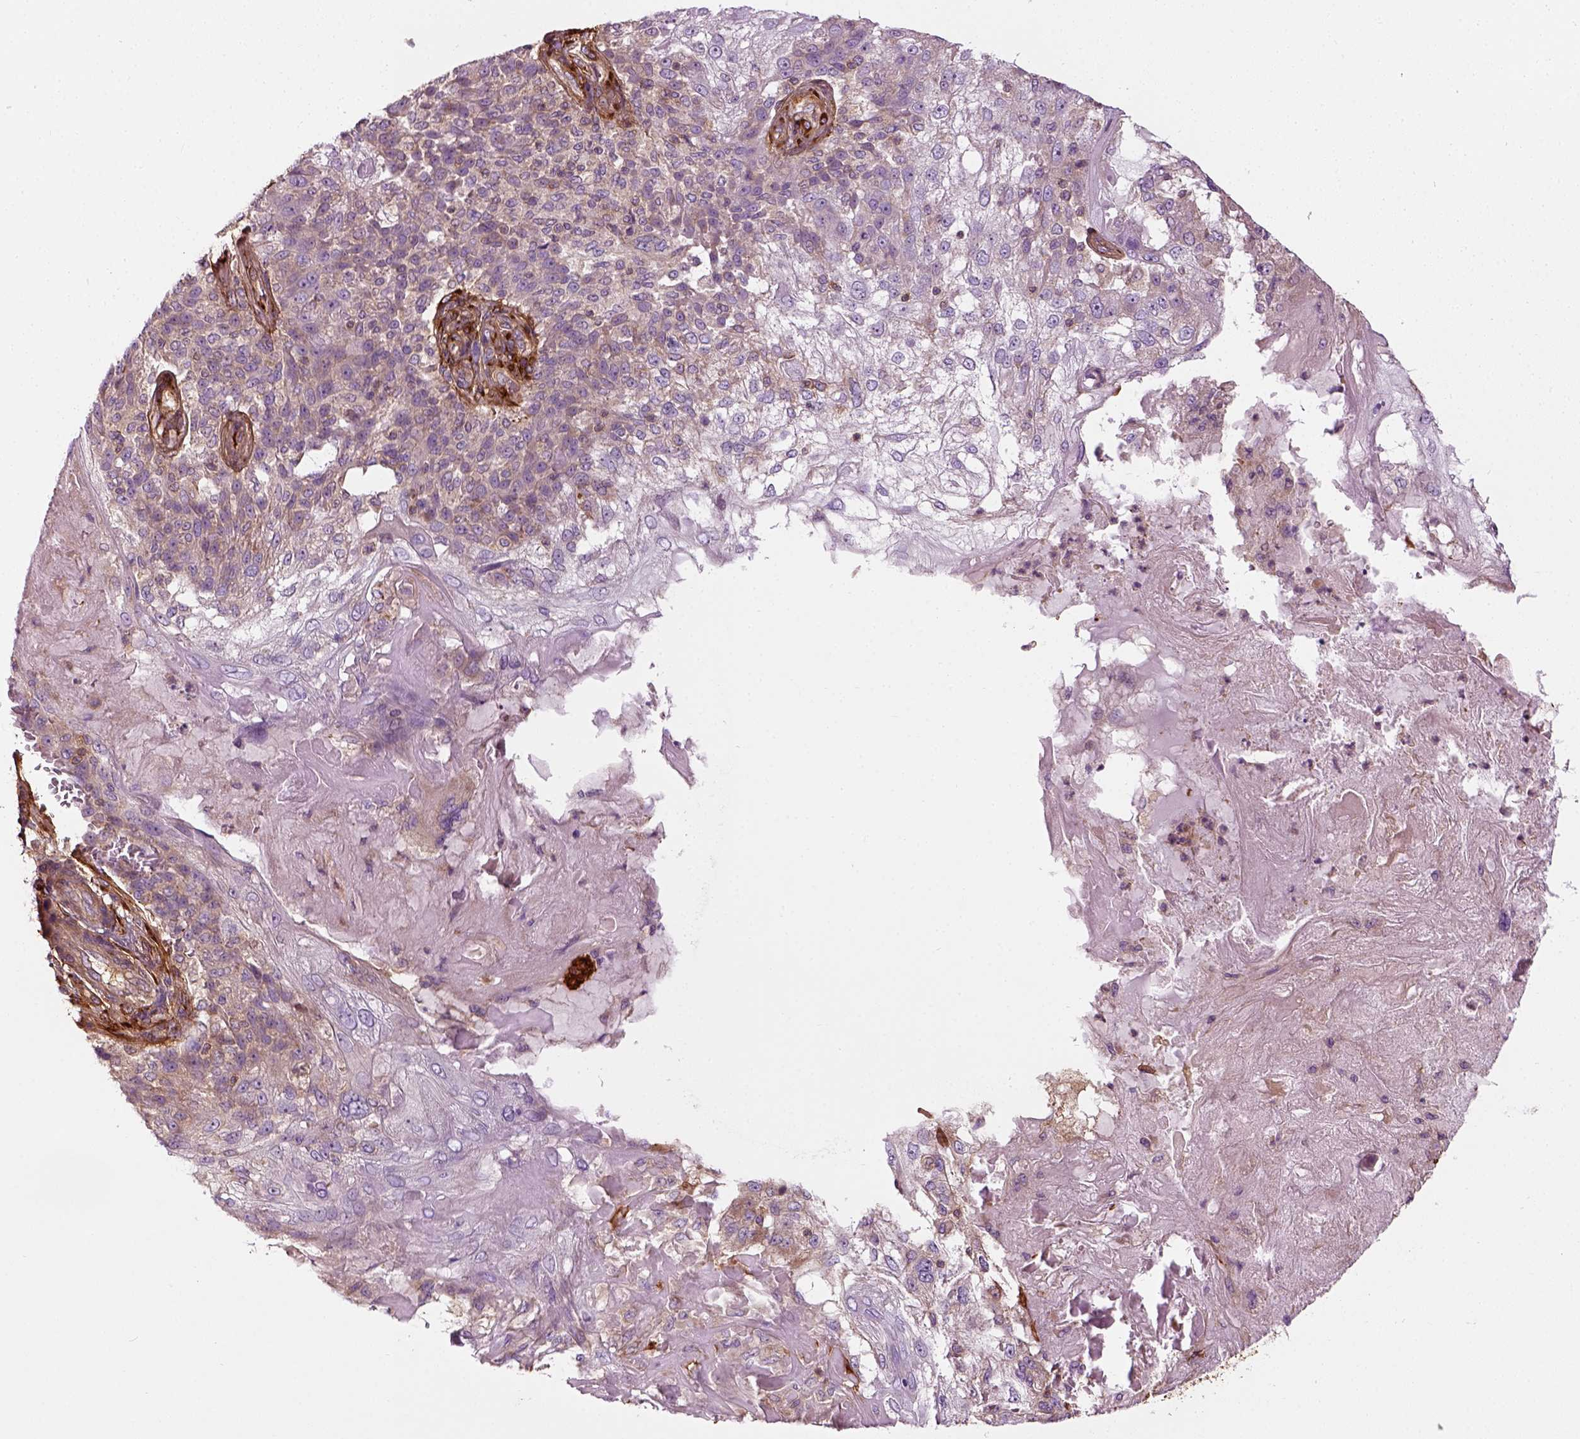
{"staining": {"intensity": "weak", "quantity": "<25%", "location": "cytoplasmic/membranous"}, "tissue": "skin cancer", "cell_type": "Tumor cells", "image_type": "cancer", "snomed": [{"axis": "morphology", "description": "Normal tissue, NOS"}, {"axis": "morphology", "description": "Squamous cell carcinoma, NOS"}, {"axis": "topography", "description": "Skin"}], "caption": "Immunohistochemical staining of skin cancer shows no significant positivity in tumor cells.", "gene": "COL6A2", "patient": {"sex": "female", "age": 83}}